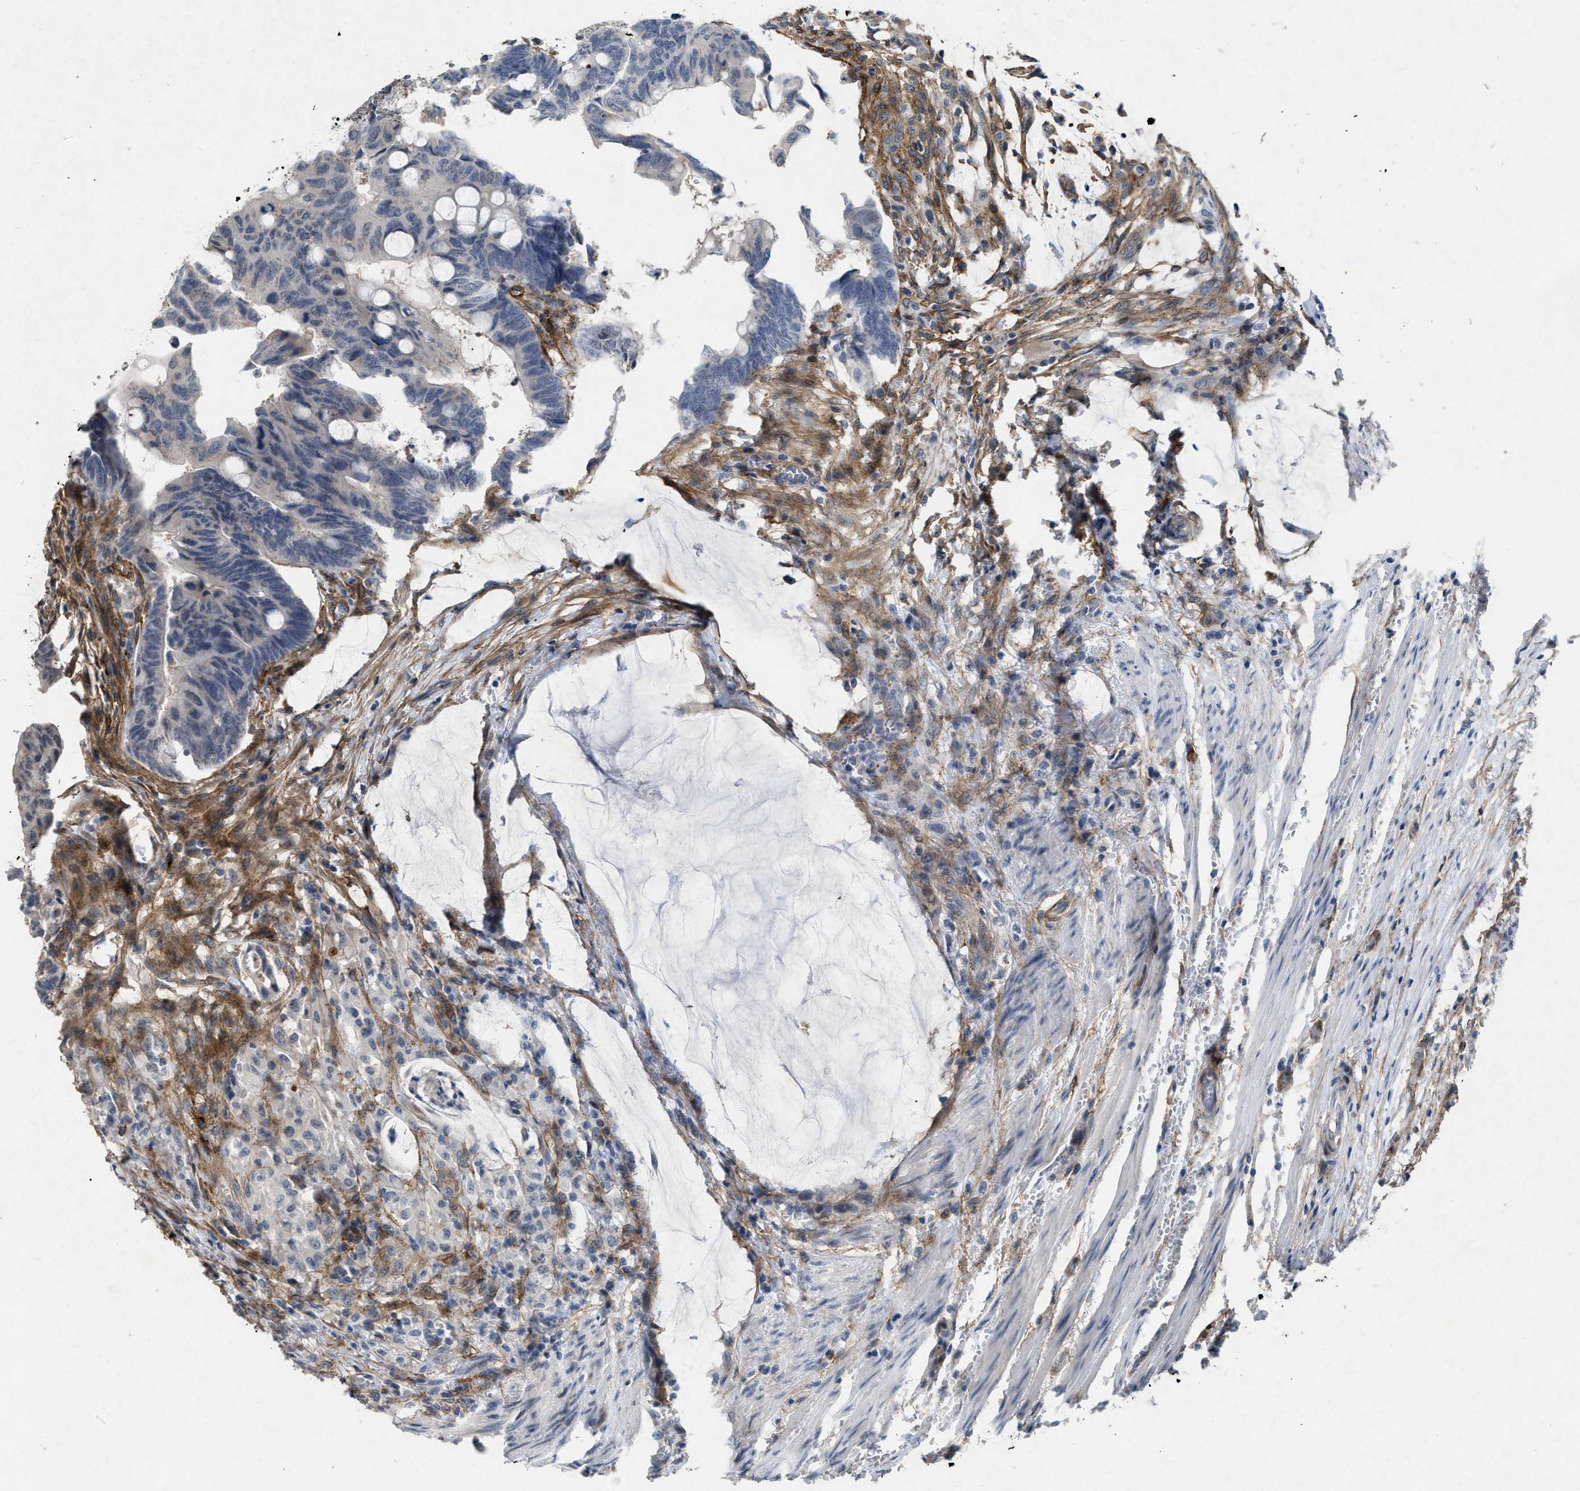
{"staining": {"intensity": "negative", "quantity": "none", "location": "none"}, "tissue": "colorectal cancer", "cell_type": "Tumor cells", "image_type": "cancer", "snomed": [{"axis": "morphology", "description": "Normal tissue, NOS"}, {"axis": "morphology", "description": "Adenocarcinoma, NOS"}, {"axis": "topography", "description": "Rectum"}, {"axis": "topography", "description": "Peripheral nerve tissue"}], "caption": "Immunohistochemistry (IHC) micrograph of neoplastic tissue: human colorectal cancer (adenocarcinoma) stained with DAB displays no significant protein positivity in tumor cells. Brightfield microscopy of IHC stained with DAB (3,3'-diaminobenzidine) (brown) and hematoxylin (blue), captured at high magnification.", "gene": "PDGFRA", "patient": {"sex": "male", "age": 92}}